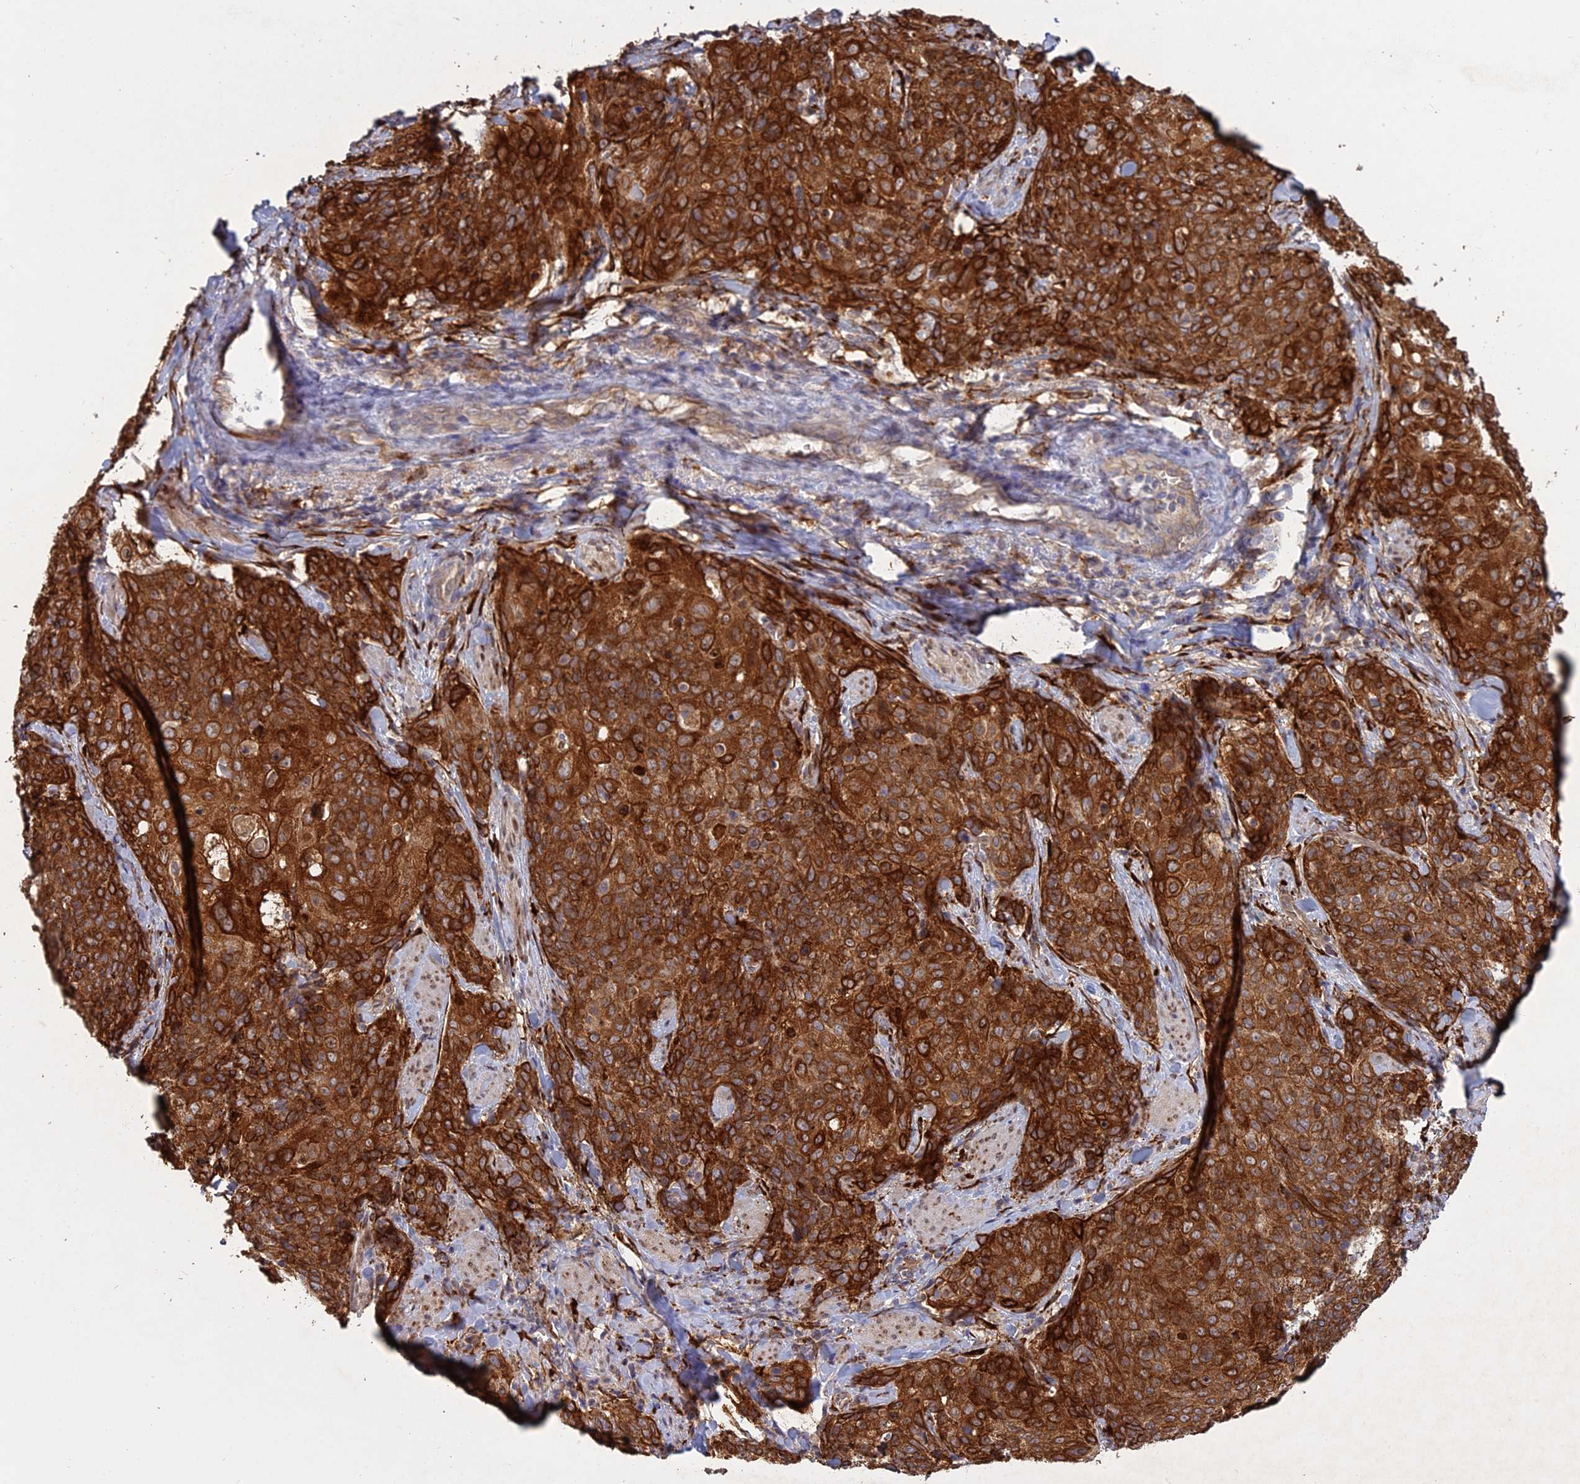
{"staining": {"intensity": "strong", "quantity": ">75%", "location": "cytoplasmic/membranous"}, "tissue": "skin cancer", "cell_type": "Tumor cells", "image_type": "cancer", "snomed": [{"axis": "morphology", "description": "Squamous cell carcinoma, NOS"}, {"axis": "topography", "description": "Skin"}, {"axis": "topography", "description": "Vulva"}], "caption": "There is high levels of strong cytoplasmic/membranous expression in tumor cells of skin cancer (squamous cell carcinoma), as demonstrated by immunohistochemical staining (brown color).", "gene": "PPIC", "patient": {"sex": "female", "age": 85}}